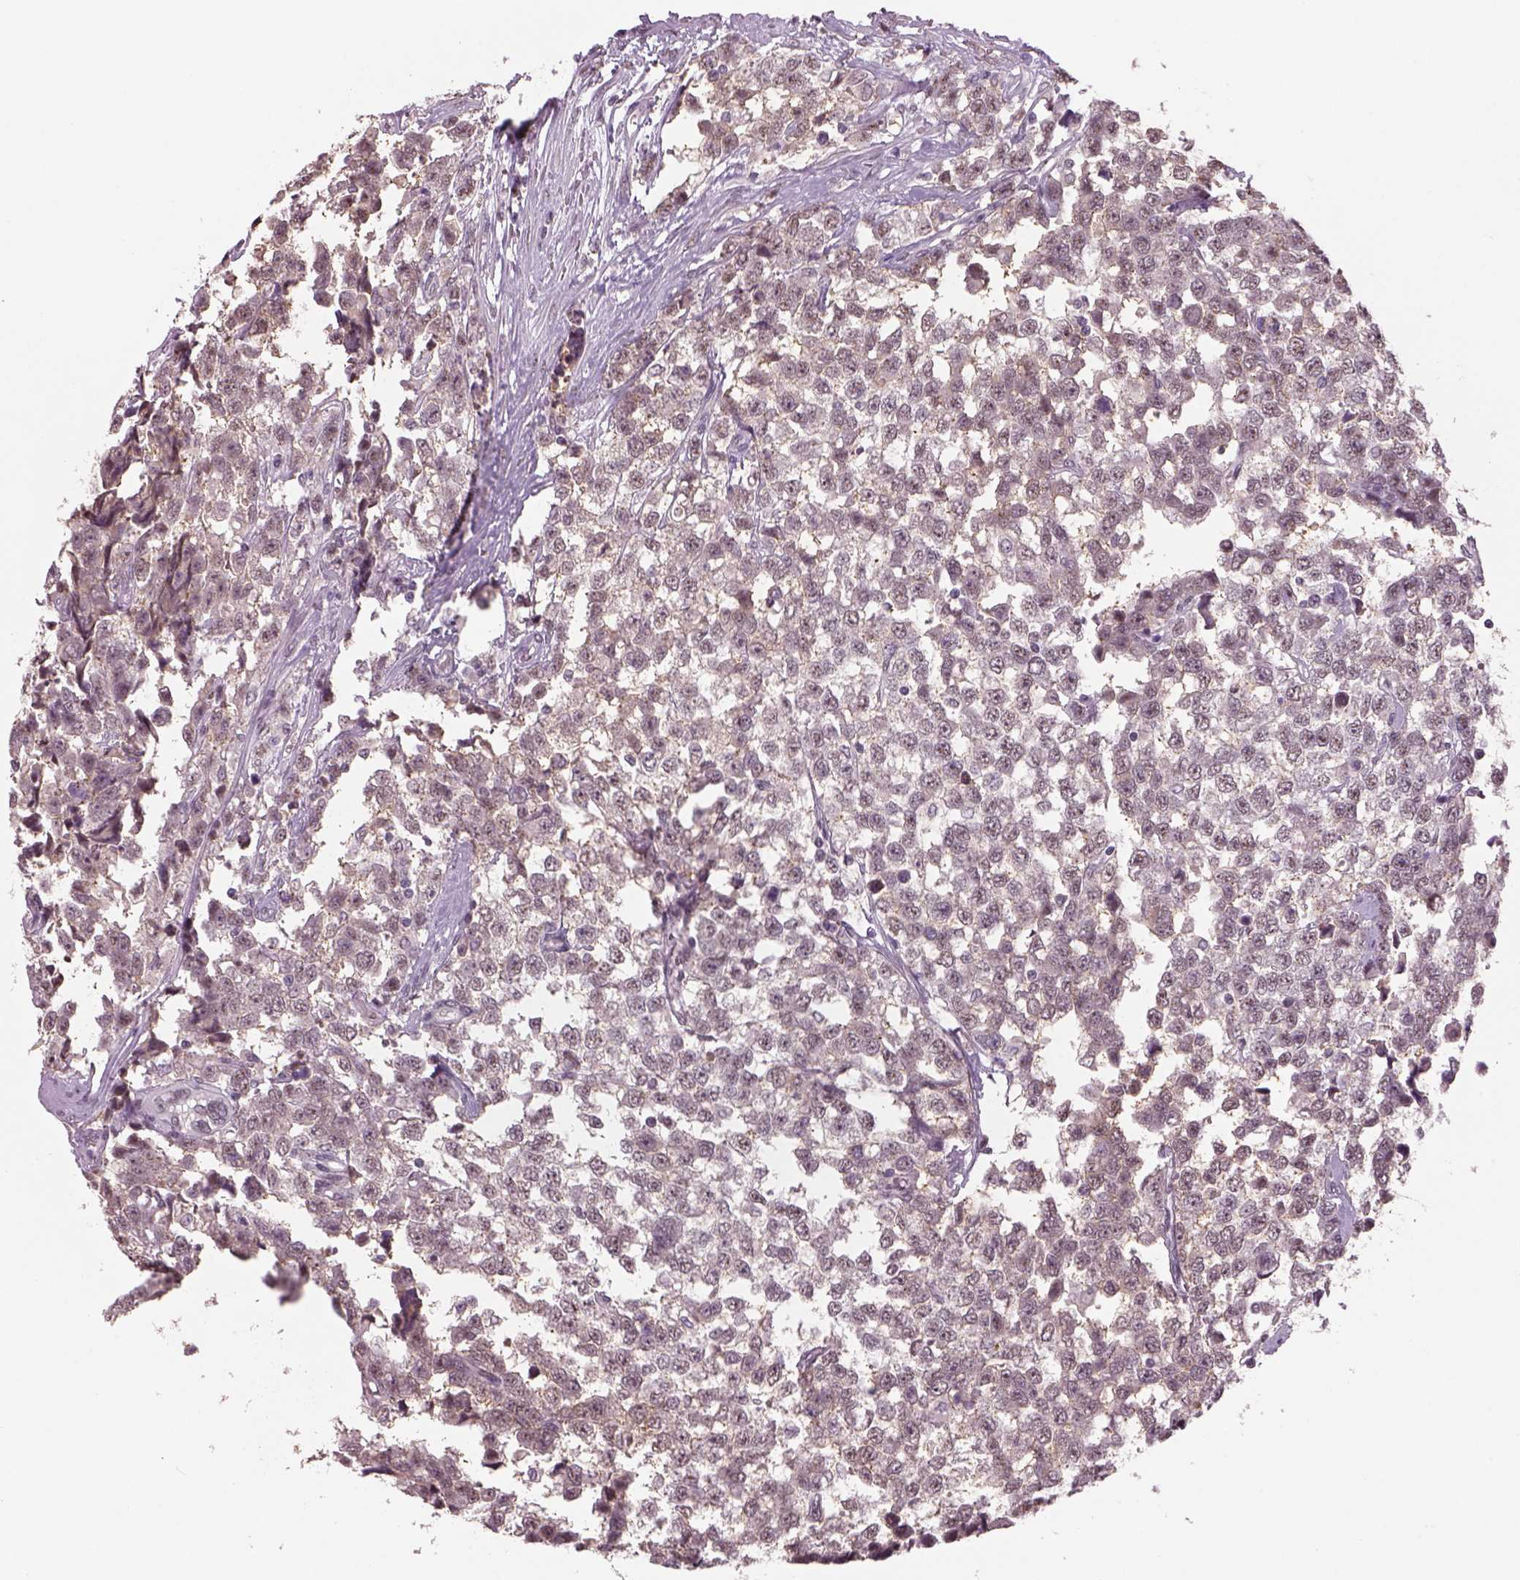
{"staining": {"intensity": "negative", "quantity": "none", "location": "none"}, "tissue": "testis cancer", "cell_type": "Tumor cells", "image_type": "cancer", "snomed": [{"axis": "morphology", "description": "Seminoma, NOS"}, {"axis": "topography", "description": "Testis"}], "caption": "DAB immunohistochemical staining of human testis cancer shows no significant positivity in tumor cells.", "gene": "NAT8", "patient": {"sex": "male", "age": 34}}